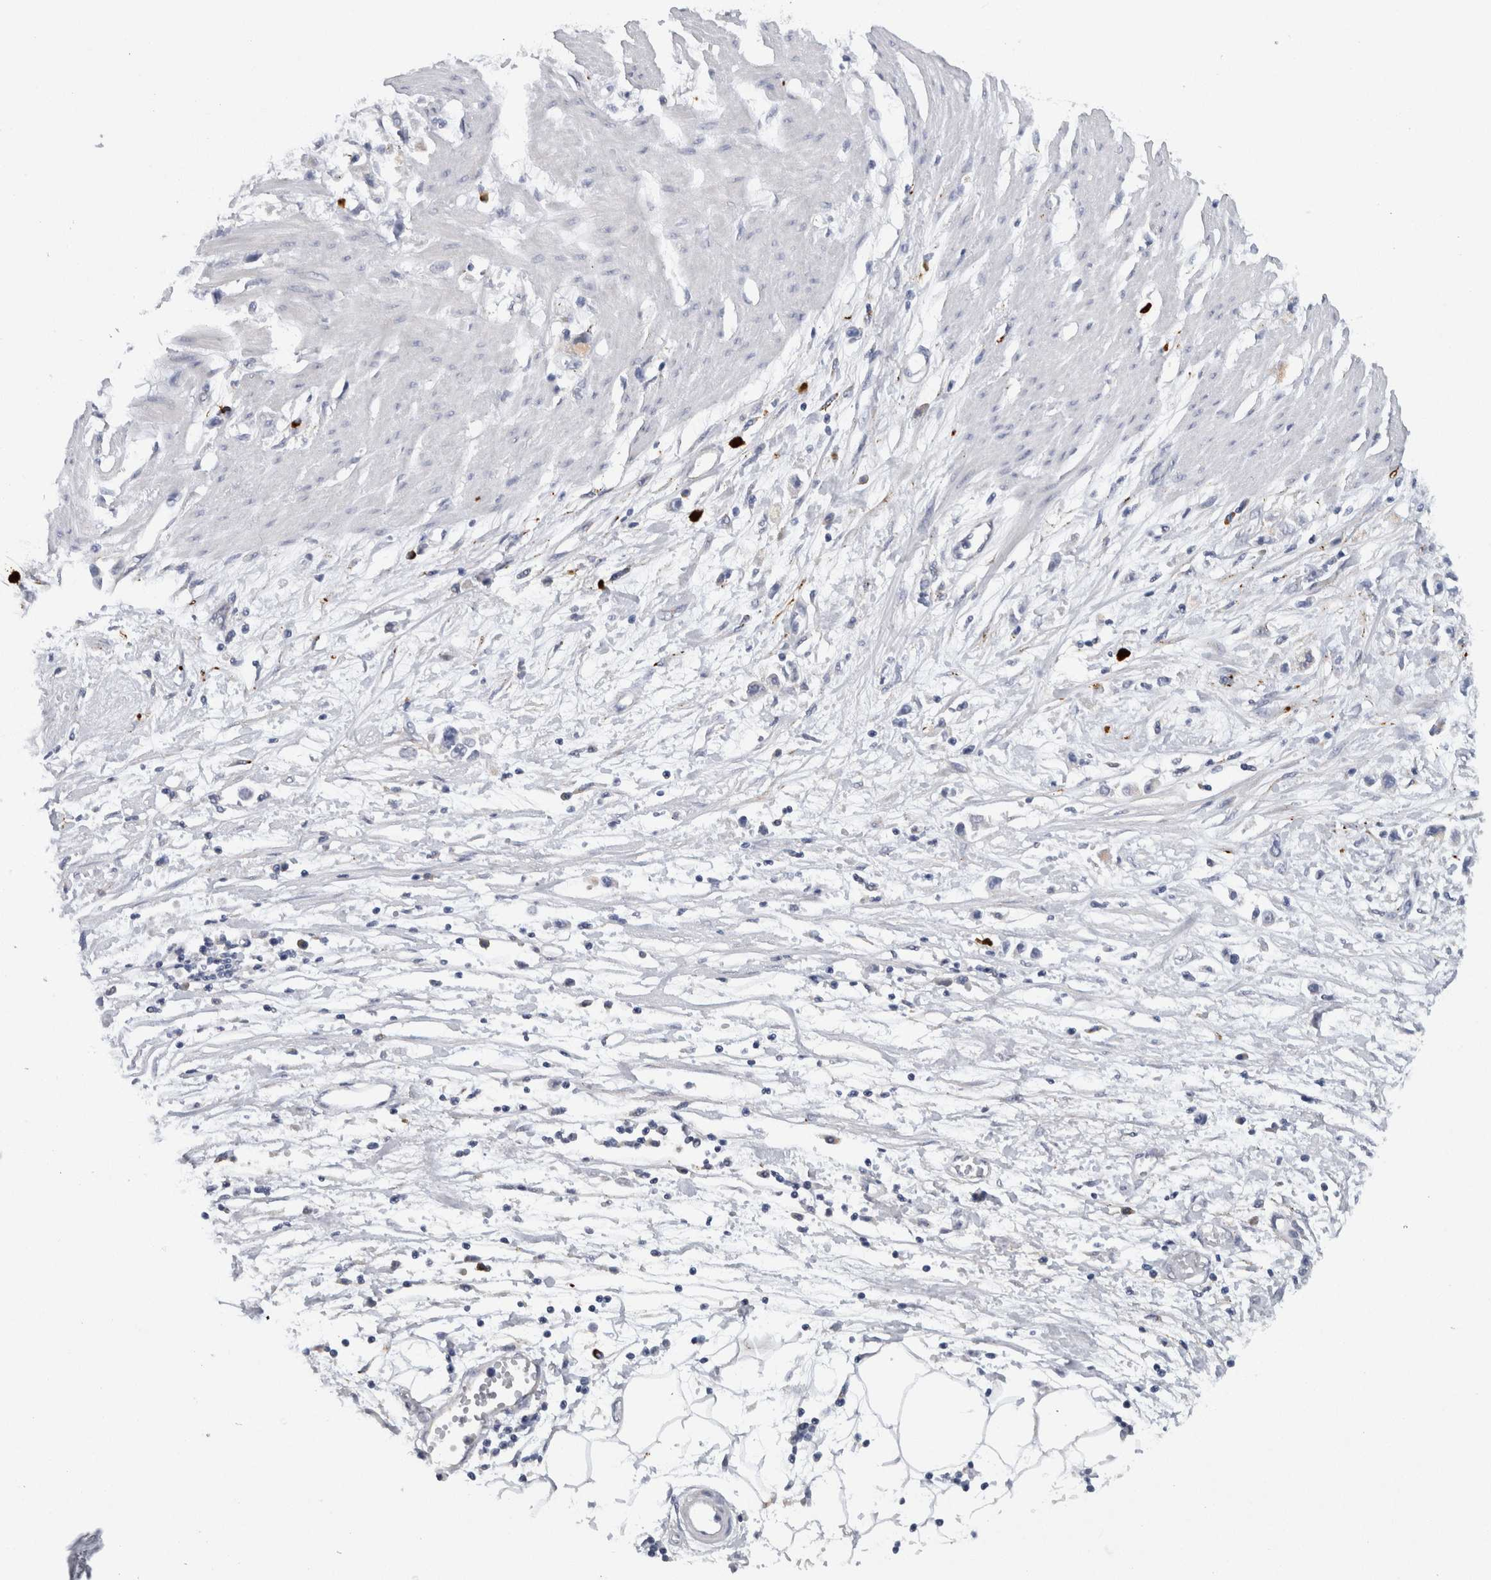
{"staining": {"intensity": "negative", "quantity": "none", "location": "none"}, "tissue": "stomach cancer", "cell_type": "Tumor cells", "image_type": "cancer", "snomed": [{"axis": "morphology", "description": "Adenocarcinoma, NOS"}, {"axis": "topography", "description": "Stomach"}], "caption": "Immunohistochemistry (IHC) micrograph of adenocarcinoma (stomach) stained for a protein (brown), which exhibits no expression in tumor cells.", "gene": "CD63", "patient": {"sex": "female", "age": 59}}